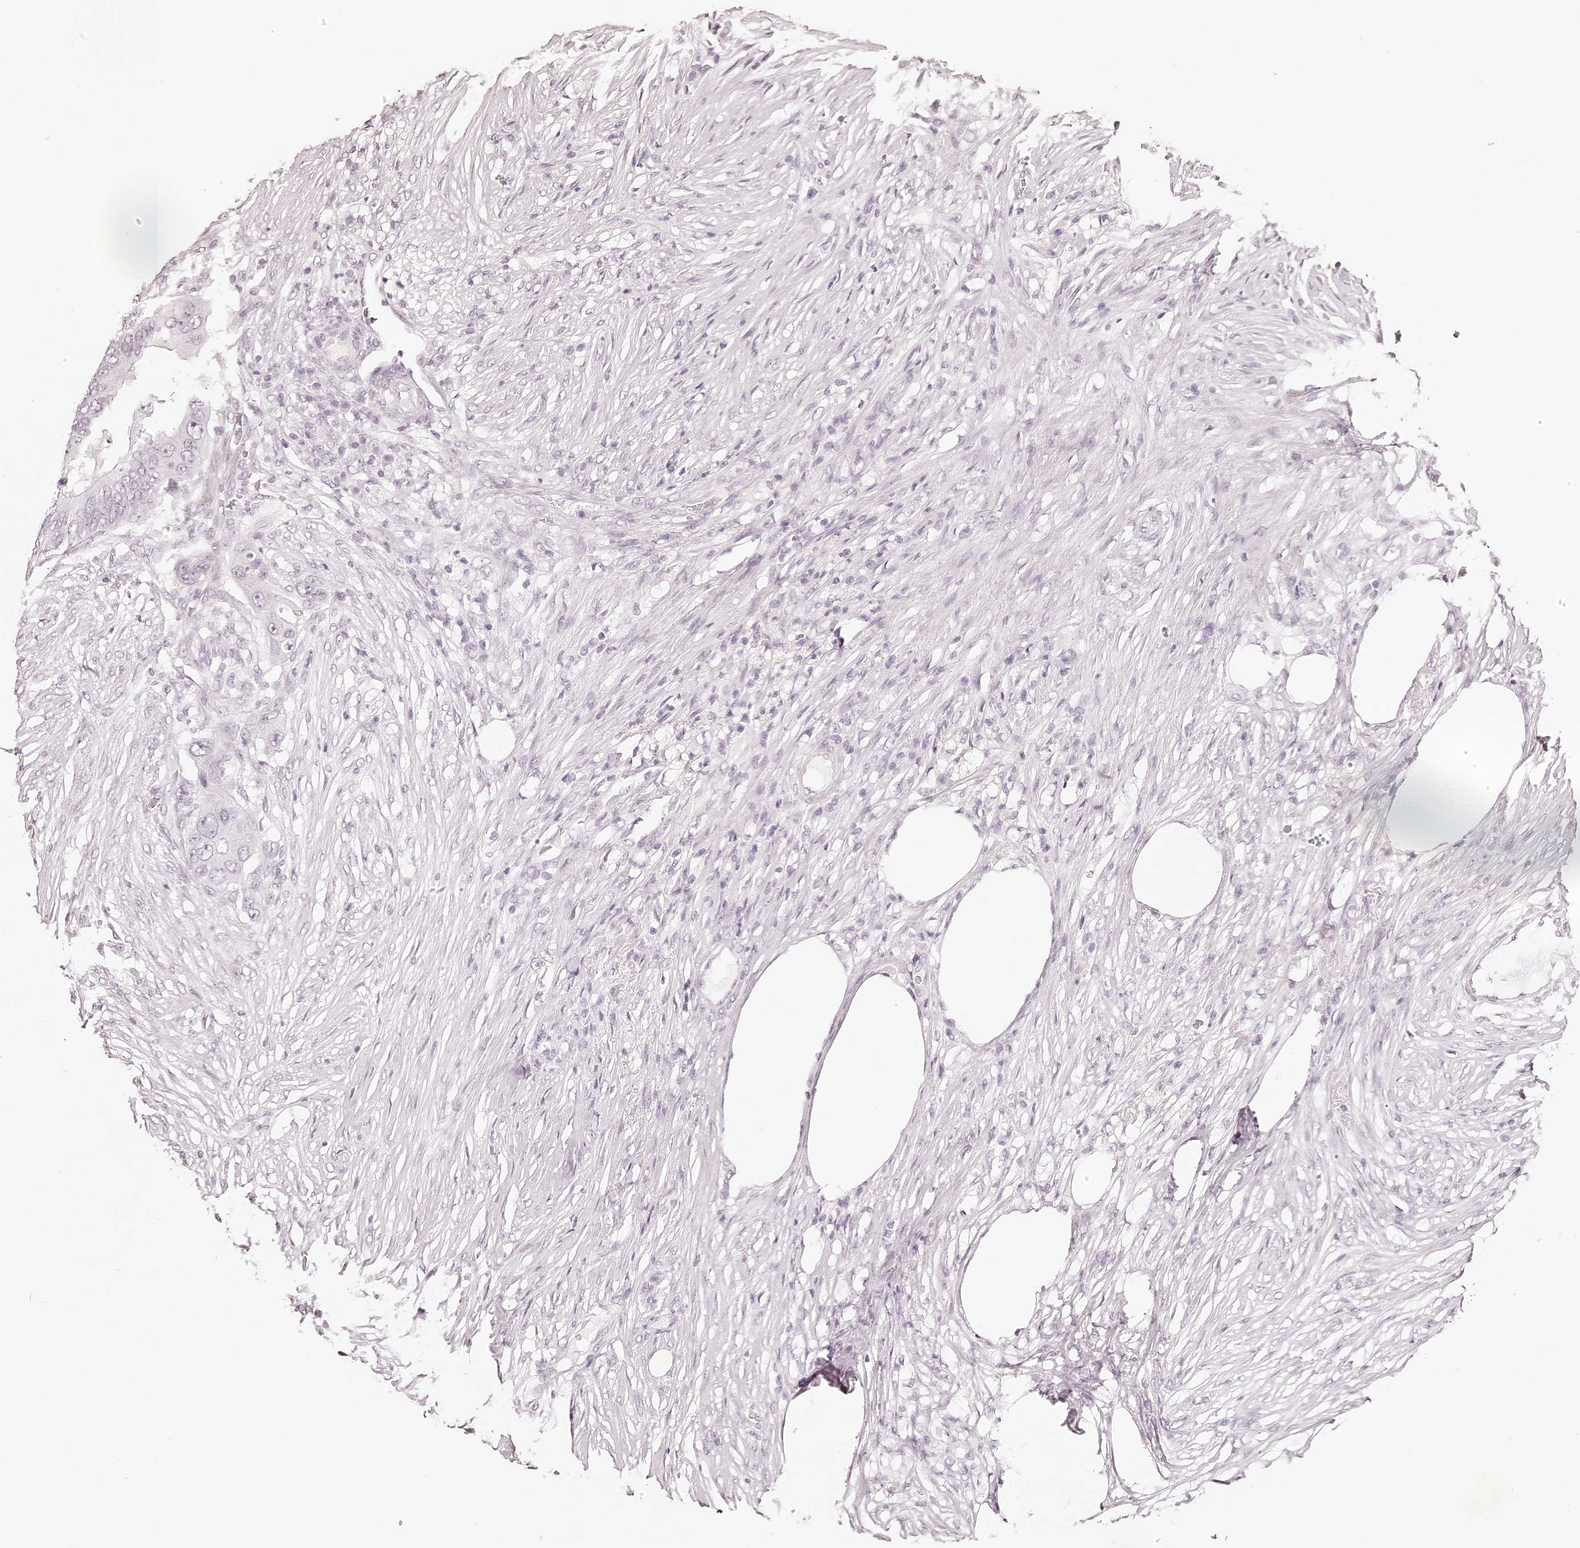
{"staining": {"intensity": "negative", "quantity": "none", "location": "none"}, "tissue": "colorectal cancer", "cell_type": "Tumor cells", "image_type": "cancer", "snomed": [{"axis": "morphology", "description": "Adenocarcinoma, NOS"}, {"axis": "topography", "description": "Colon"}], "caption": "The immunohistochemistry (IHC) image has no significant expression in tumor cells of colorectal cancer (adenocarcinoma) tissue.", "gene": "ELAPOR1", "patient": {"sex": "male", "age": 71}}